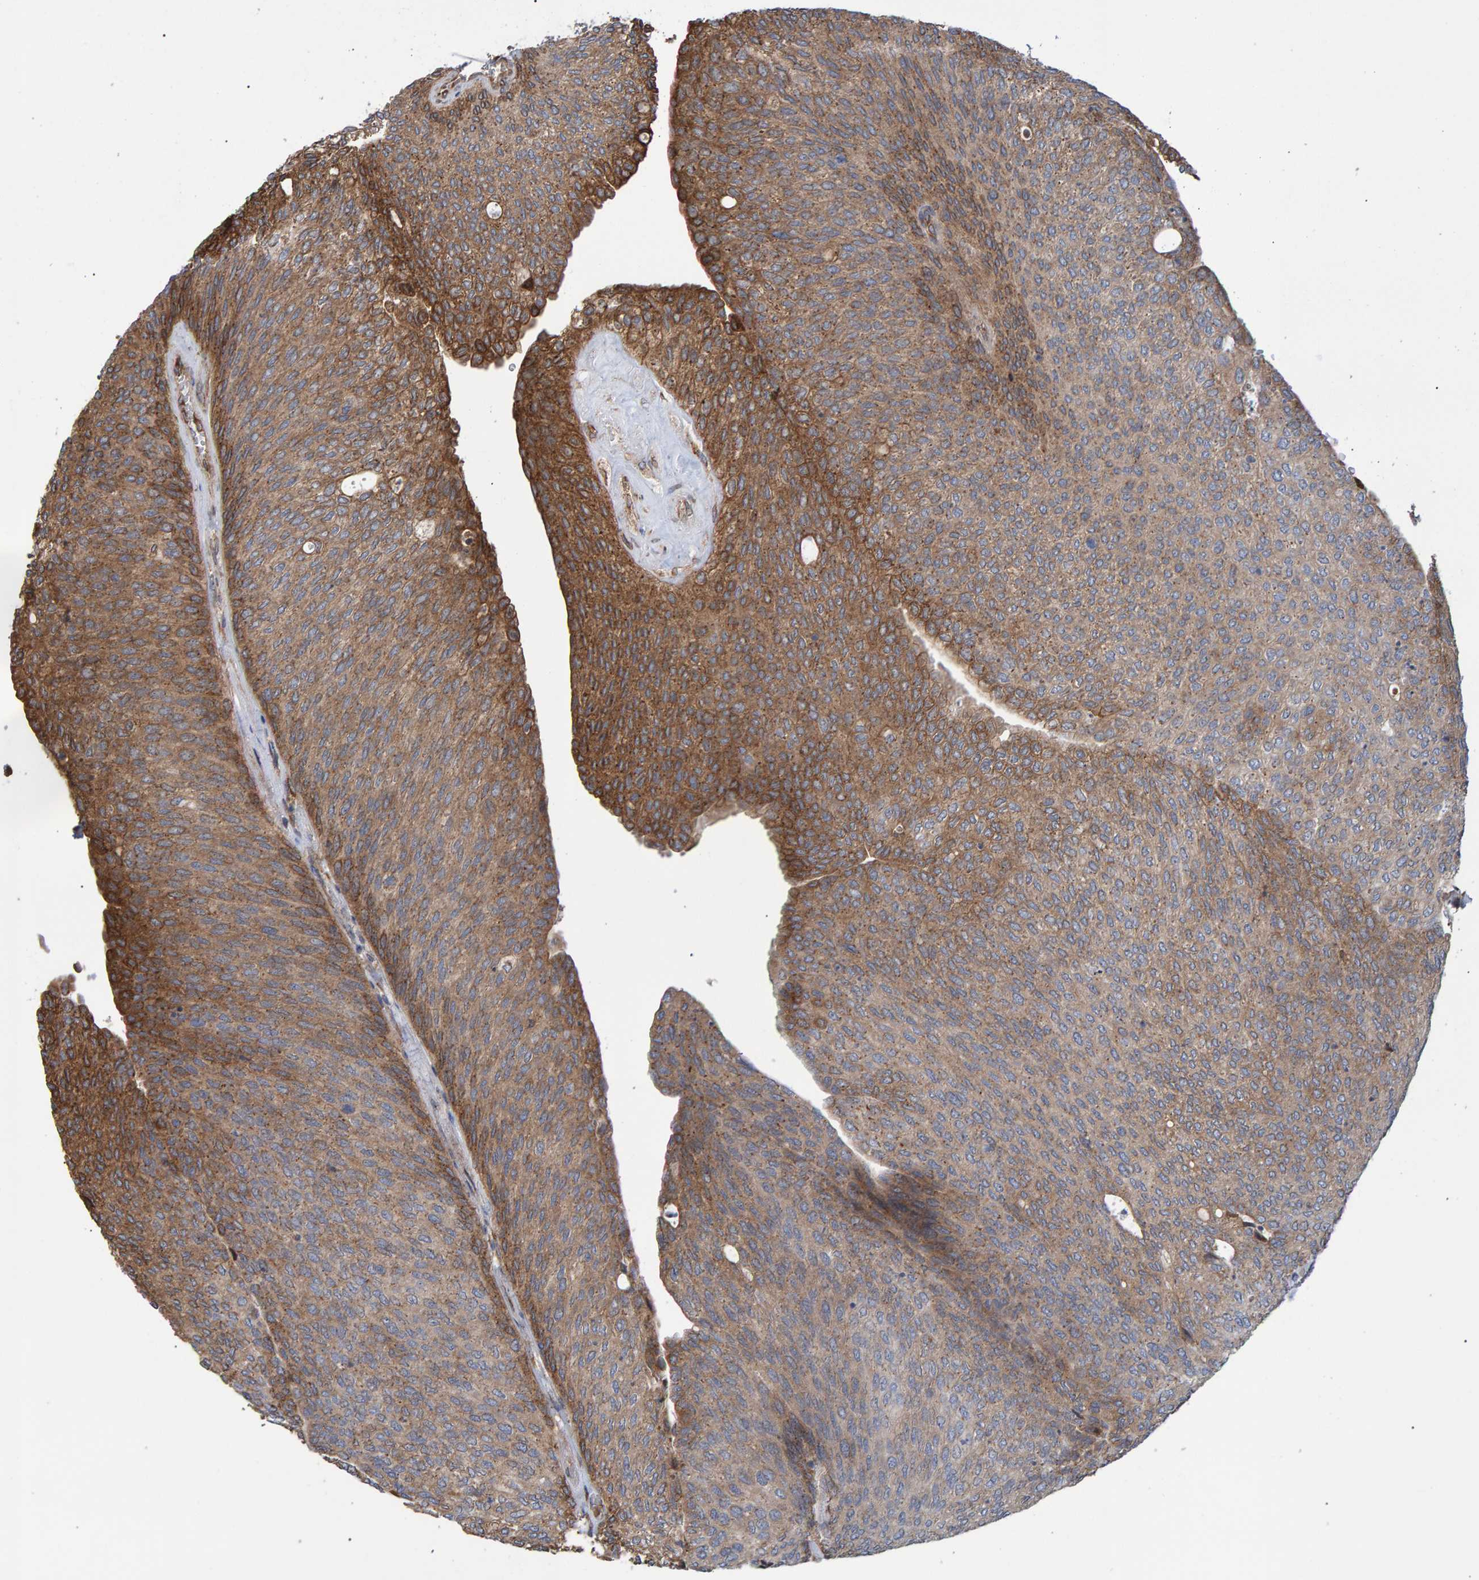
{"staining": {"intensity": "moderate", "quantity": ">75%", "location": "cytoplasmic/membranous"}, "tissue": "urothelial cancer", "cell_type": "Tumor cells", "image_type": "cancer", "snomed": [{"axis": "morphology", "description": "Urothelial carcinoma, Low grade"}, {"axis": "topography", "description": "Urinary bladder"}], "caption": "An image of urothelial cancer stained for a protein reveals moderate cytoplasmic/membranous brown staining in tumor cells. Using DAB (3,3'-diaminobenzidine) (brown) and hematoxylin (blue) stains, captured at high magnification using brightfield microscopy.", "gene": "FAM117A", "patient": {"sex": "female", "age": 79}}